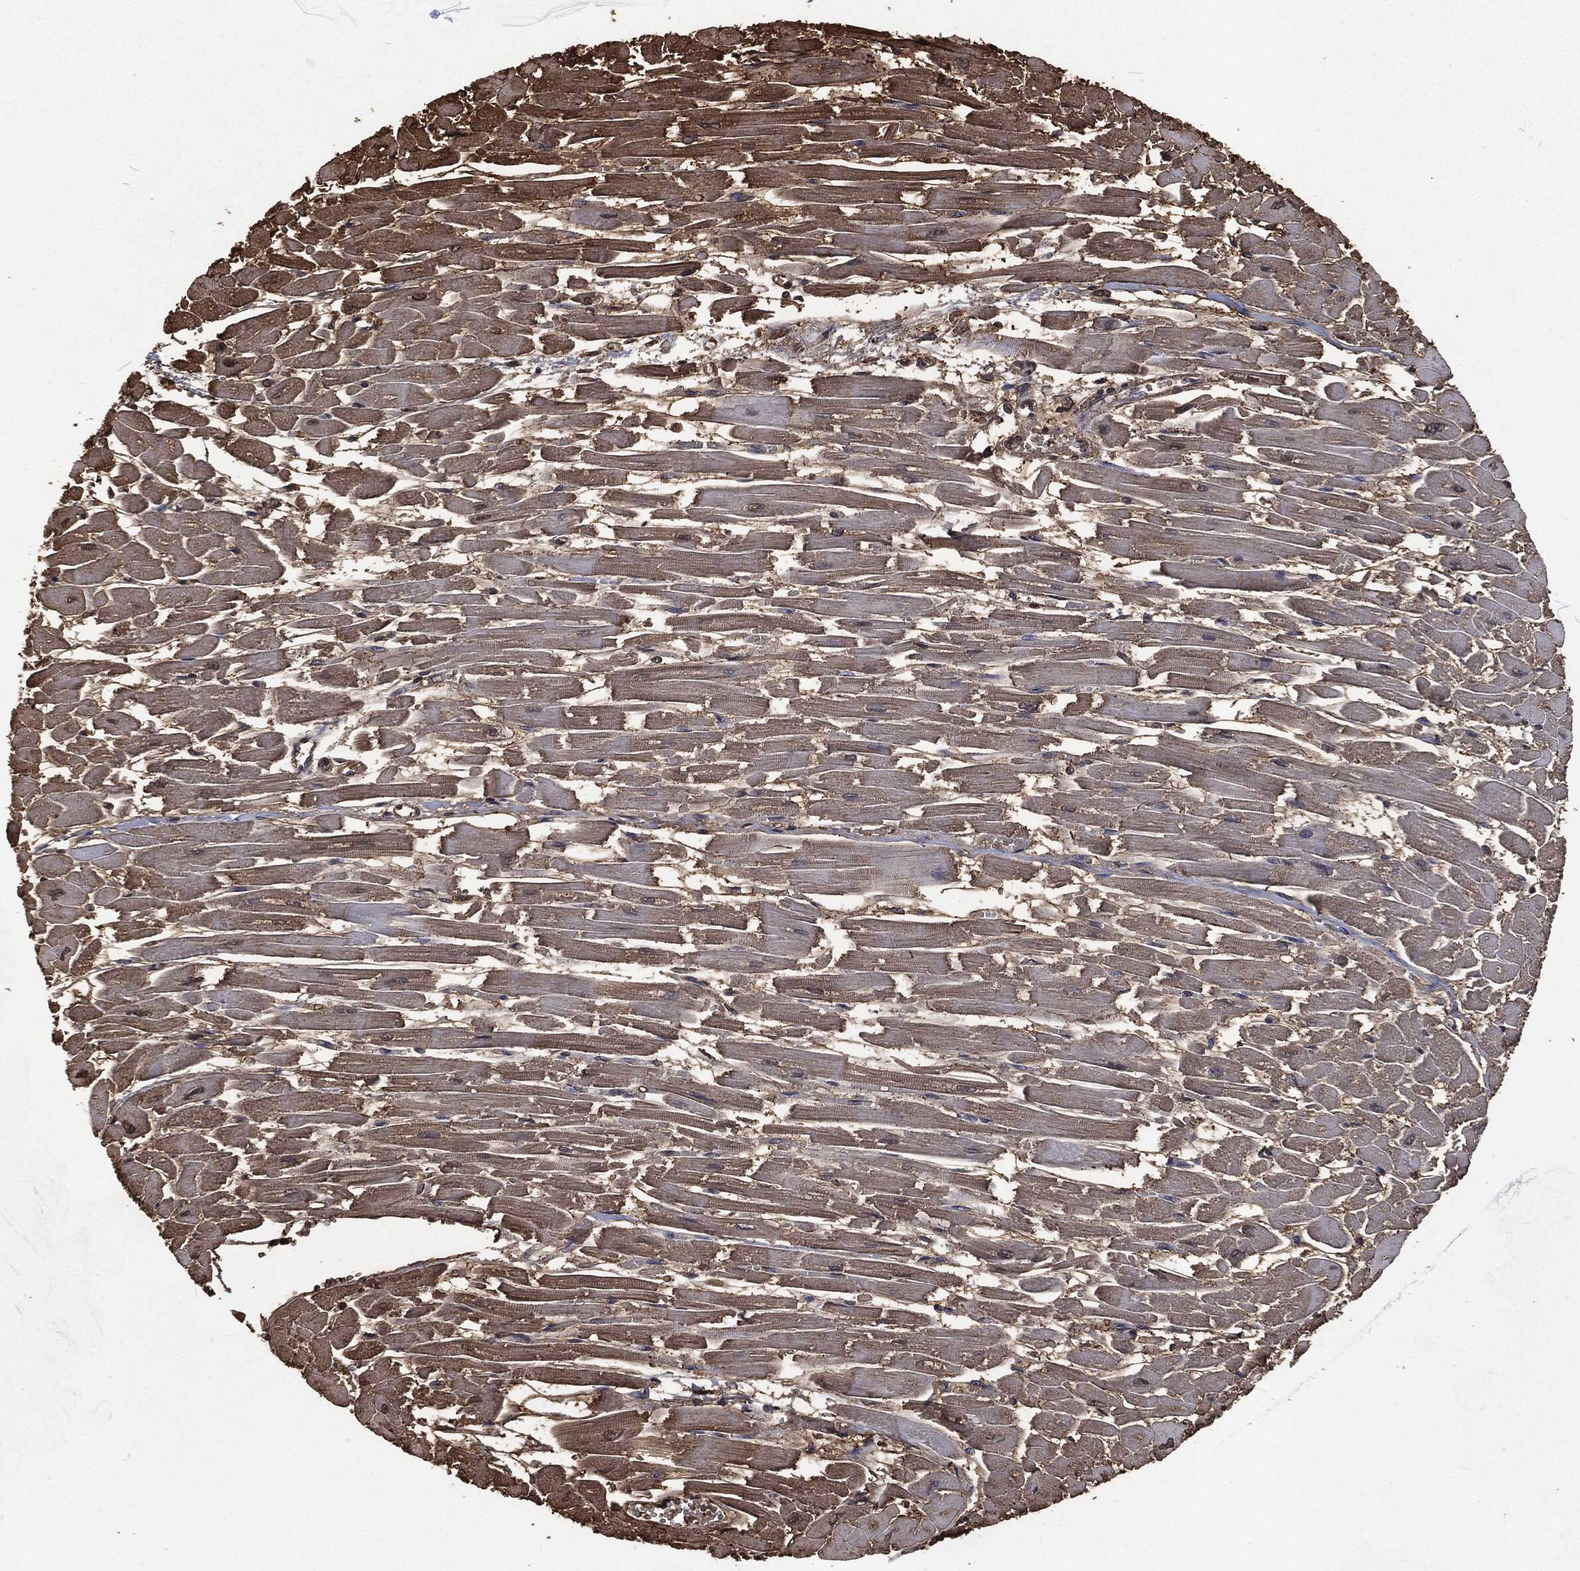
{"staining": {"intensity": "moderate", "quantity": "25%-75%", "location": "cytoplasmic/membranous"}, "tissue": "heart muscle", "cell_type": "Cardiomyocytes", "image_type": "normal", "snomed": [{"axis": "morphology", "description": "Normal tissue, NOS"}, {"axis": "topography", "description": "Heart"}], "caption": "The immunohistochemical stain highlights moderate cytoplasmic/membranous expression in cardiomyocytes of unremarkable heart muscle.", "gene": "PRDX4", "patient": {"sex": "female", "age": 52}}